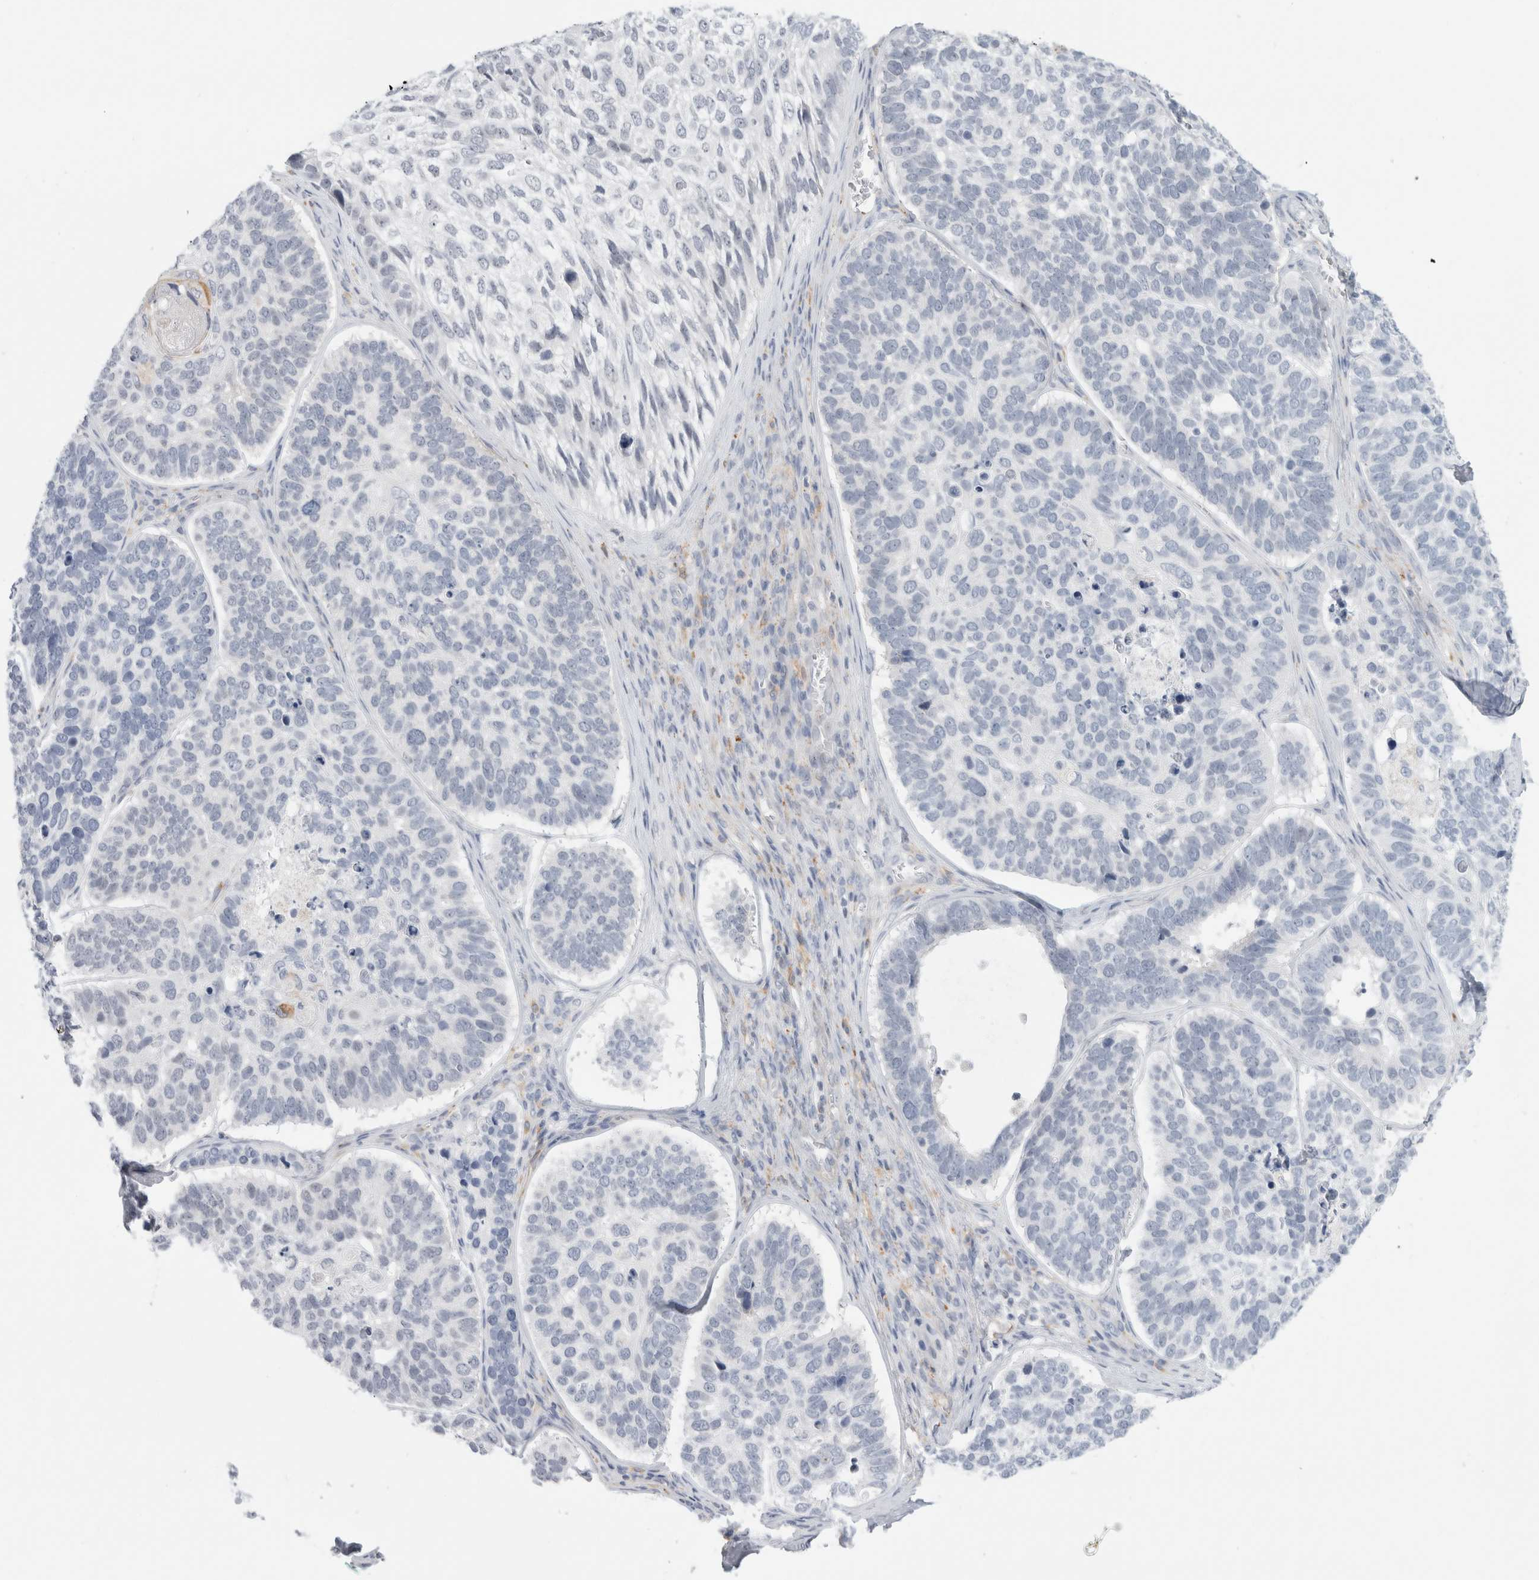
{"staining": {"intensity": "negative", "quantity": "none", "location": "none"}, "tissue": "skin cancer", "cell_type": "Tumor cells", "image_type": "cancer", "snomed": [{"axis": "morphology", "description": "Basal cell carcinoma"}, {"axis": "topography", "description": "Skin"}], "caption": "Immunohistochemistry image of neoplastic tissue: skin cancer (basal cell carcinoma) stained with DAB (3,3'-diaminobenzidine) exhibits no significant protein expression in tumor cells.", "gene": "ANKMY1", "patient": {"sex": "male", "age": 62}}